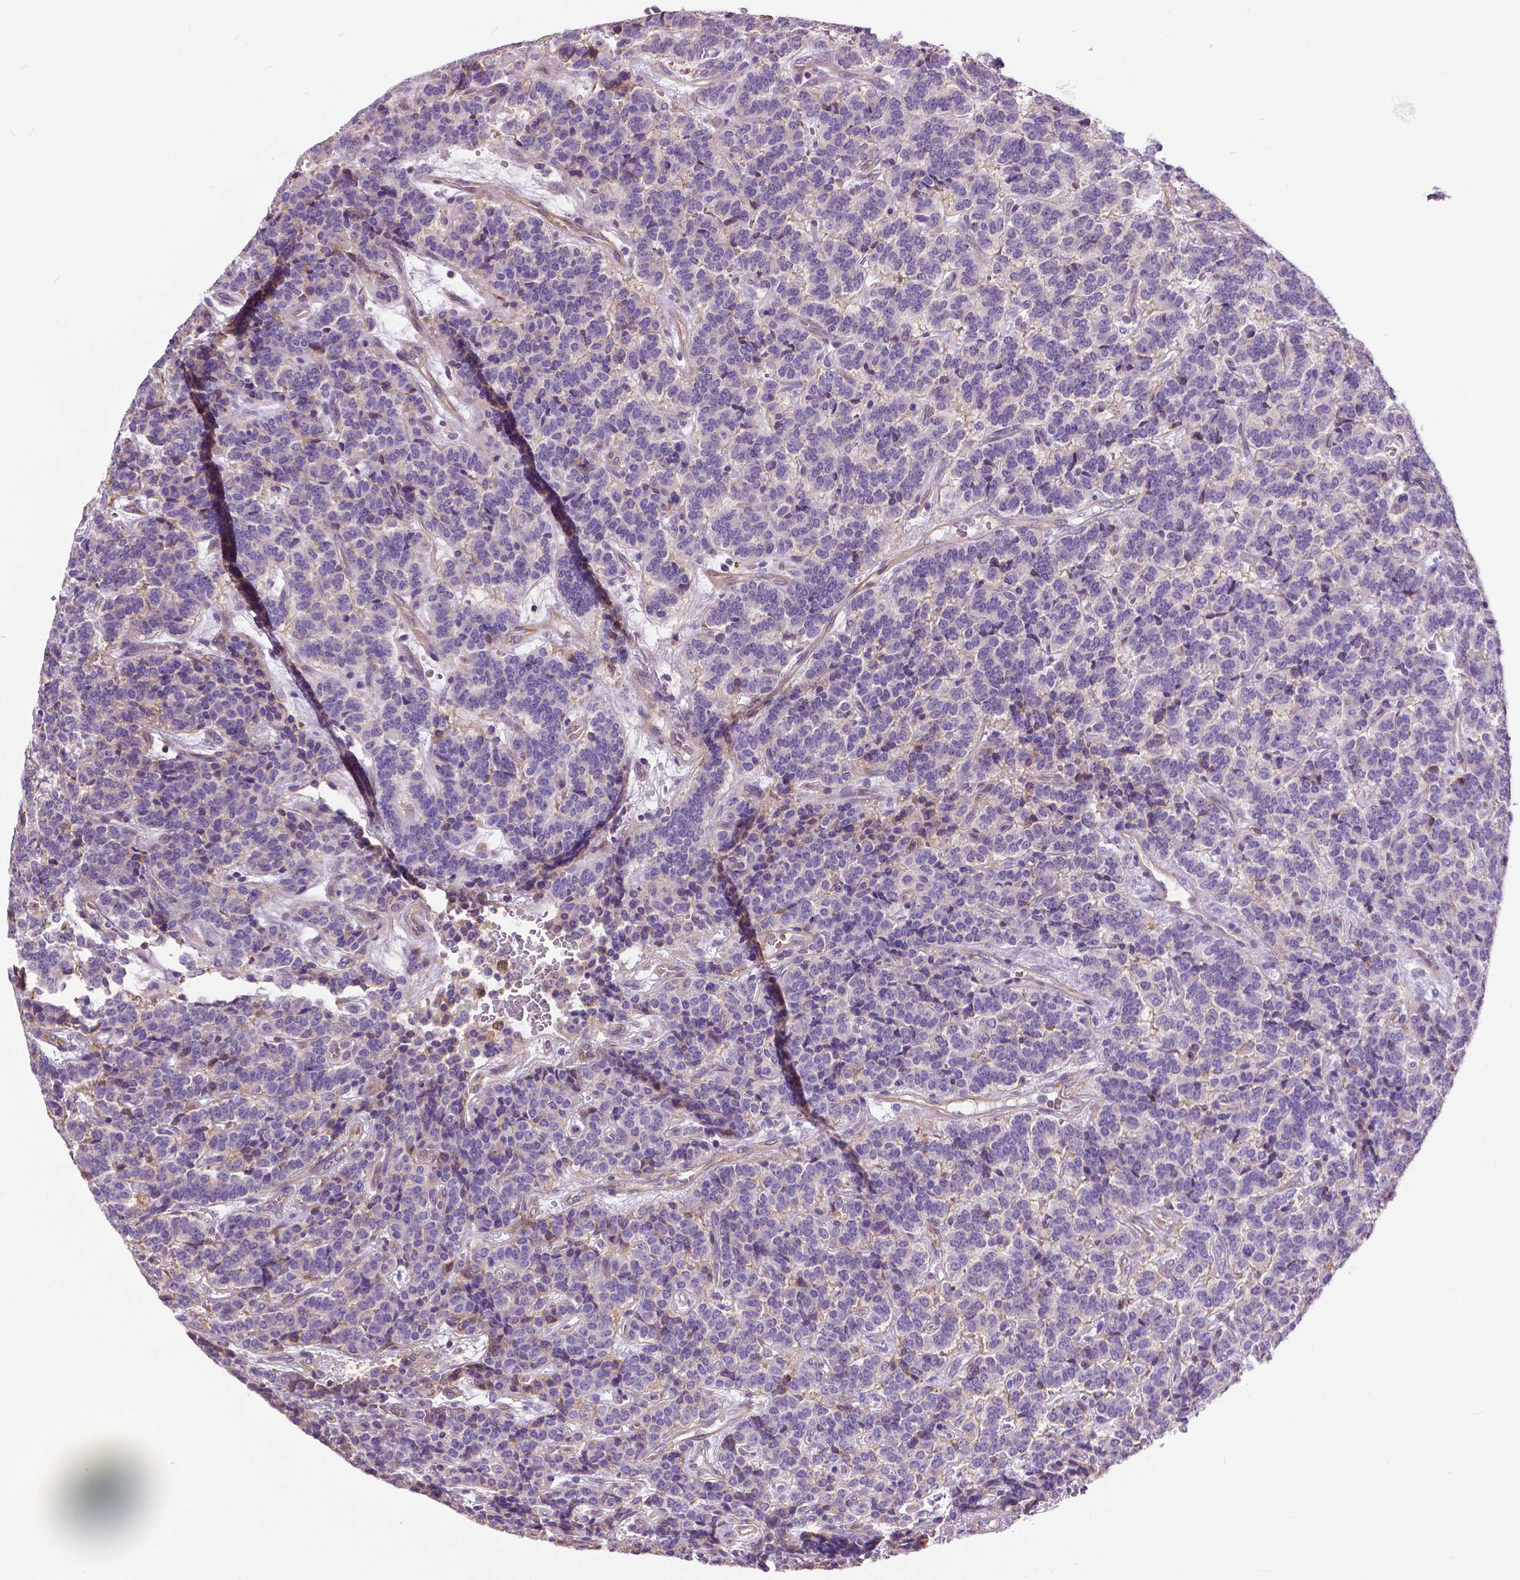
{"staining": {"intensity": "negative", "quantity": "none", "location": "none"}, "tissue": "carcinoid", "cell_type": "Tumor cells", "image_type": "cancer", "snomed": [{"axis": "morphology", "description": "Carcinoid, malignant, NOS"}, {"axis": "topography", "description": "Pancreas"}], "caption": "The photomicrograph exhibits no staining of tumor cells in carcinoid.", "gene": "ANXA13", "patient": {"sex": "male", "age": 36}}